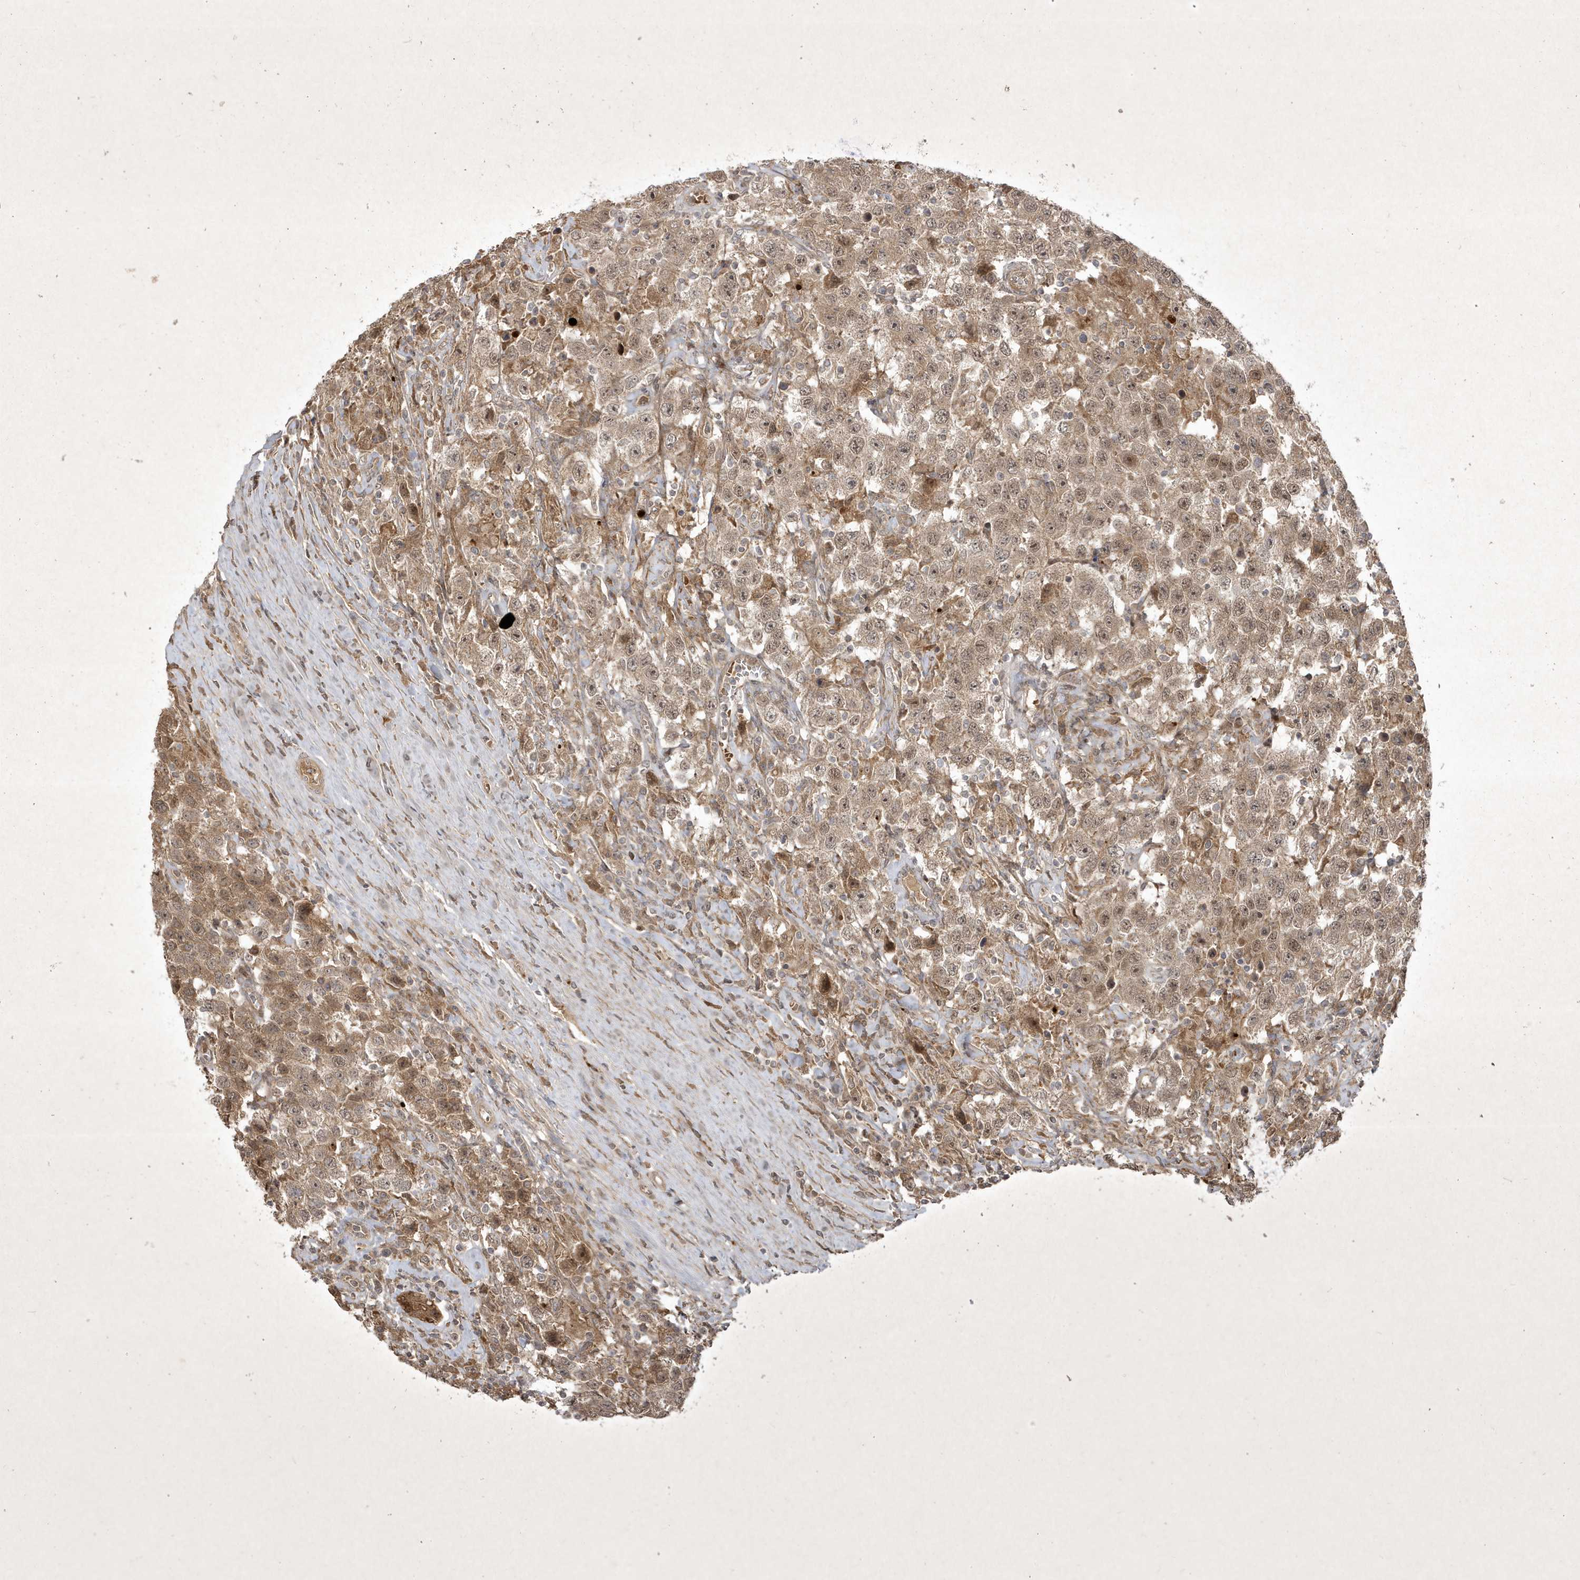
{"staining": {"intensity": "weak", "quantity": ">75%", "location": "cytoplasmic/membranous,nuclear"}, "tissue": "testis cancer", "cell_type": "Tumor cells", "image_type": "cancer", "snomed": [{"axis": "morphology", "description": "Seminoma, NOS"}, {"axis": "topography", "description": "Testis"}], "caption": "Immunohistochemistry micrograph of neoplastic tissue: seminoma (testis) stained using immunohistochemistry (IHC) shows low levels of weak protein expression localized specifically in the cytoplasmic/membranous and nuclear of tumor cells, appearing as a cytoplasmic/membranous and nuclear brown color.", "gene": "FAM83C", "patient": {"sex": "male", "age": 41}}